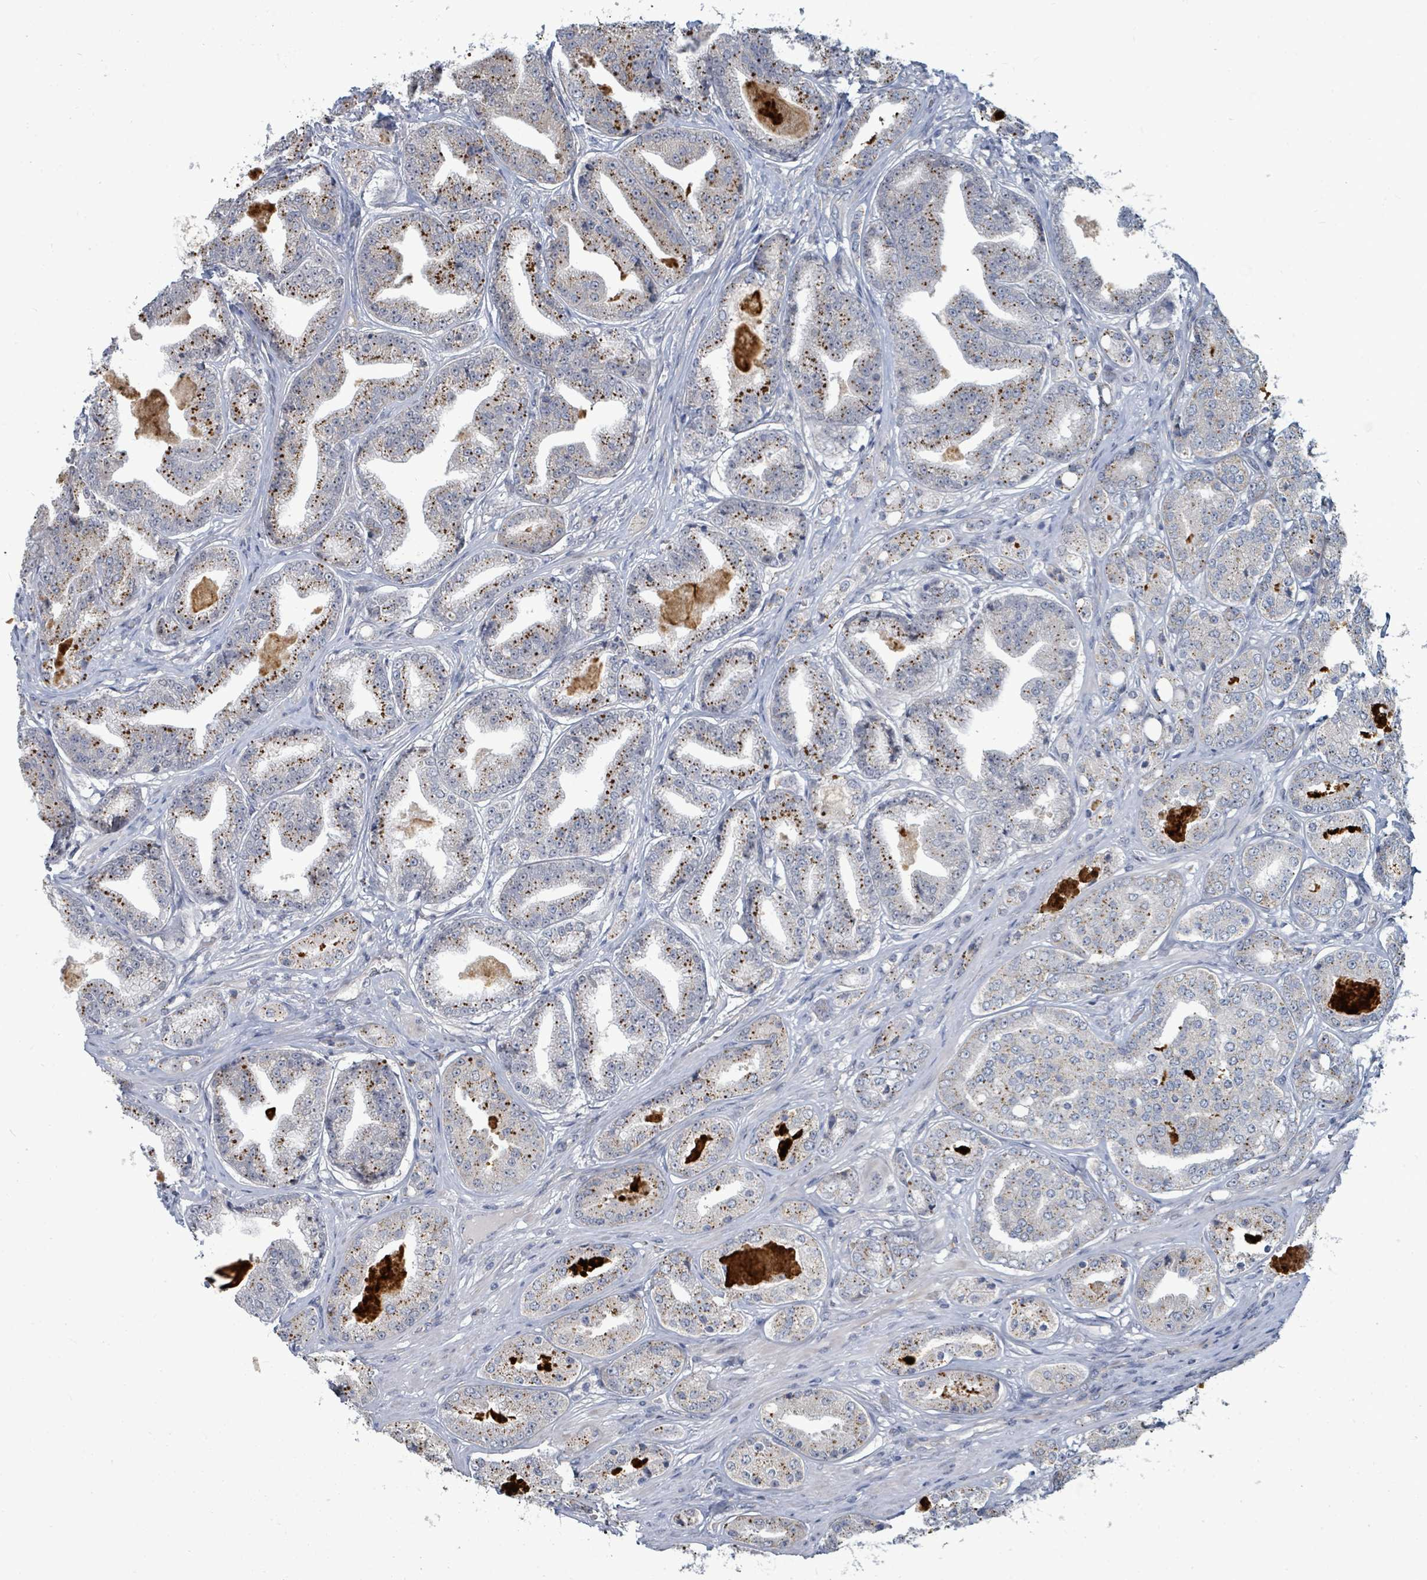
{"staining": {"intensity": "moderate", "quantity": "25%-75%", "location": "cytoplasmic/membranous"}, "tissue": "prostate cancer", "cell_type": "Tumor cells", "image_type": "cancer", "snomed": [{"axis": "morphology", "description": "Adenocarcinoma, High grade"}, {"axis": "topography", "description": "Prostate"}], "caption": "A high-resolution image shows immunohistochemistry staining of prostate cancer (high-grade adenocarcinoma), which displays moderate cytoplasmic/membranous staining in about 25%-75% of tumor cells.", "gene": "TRDMT1", "patient": {"sex": "male", "age": 63}}